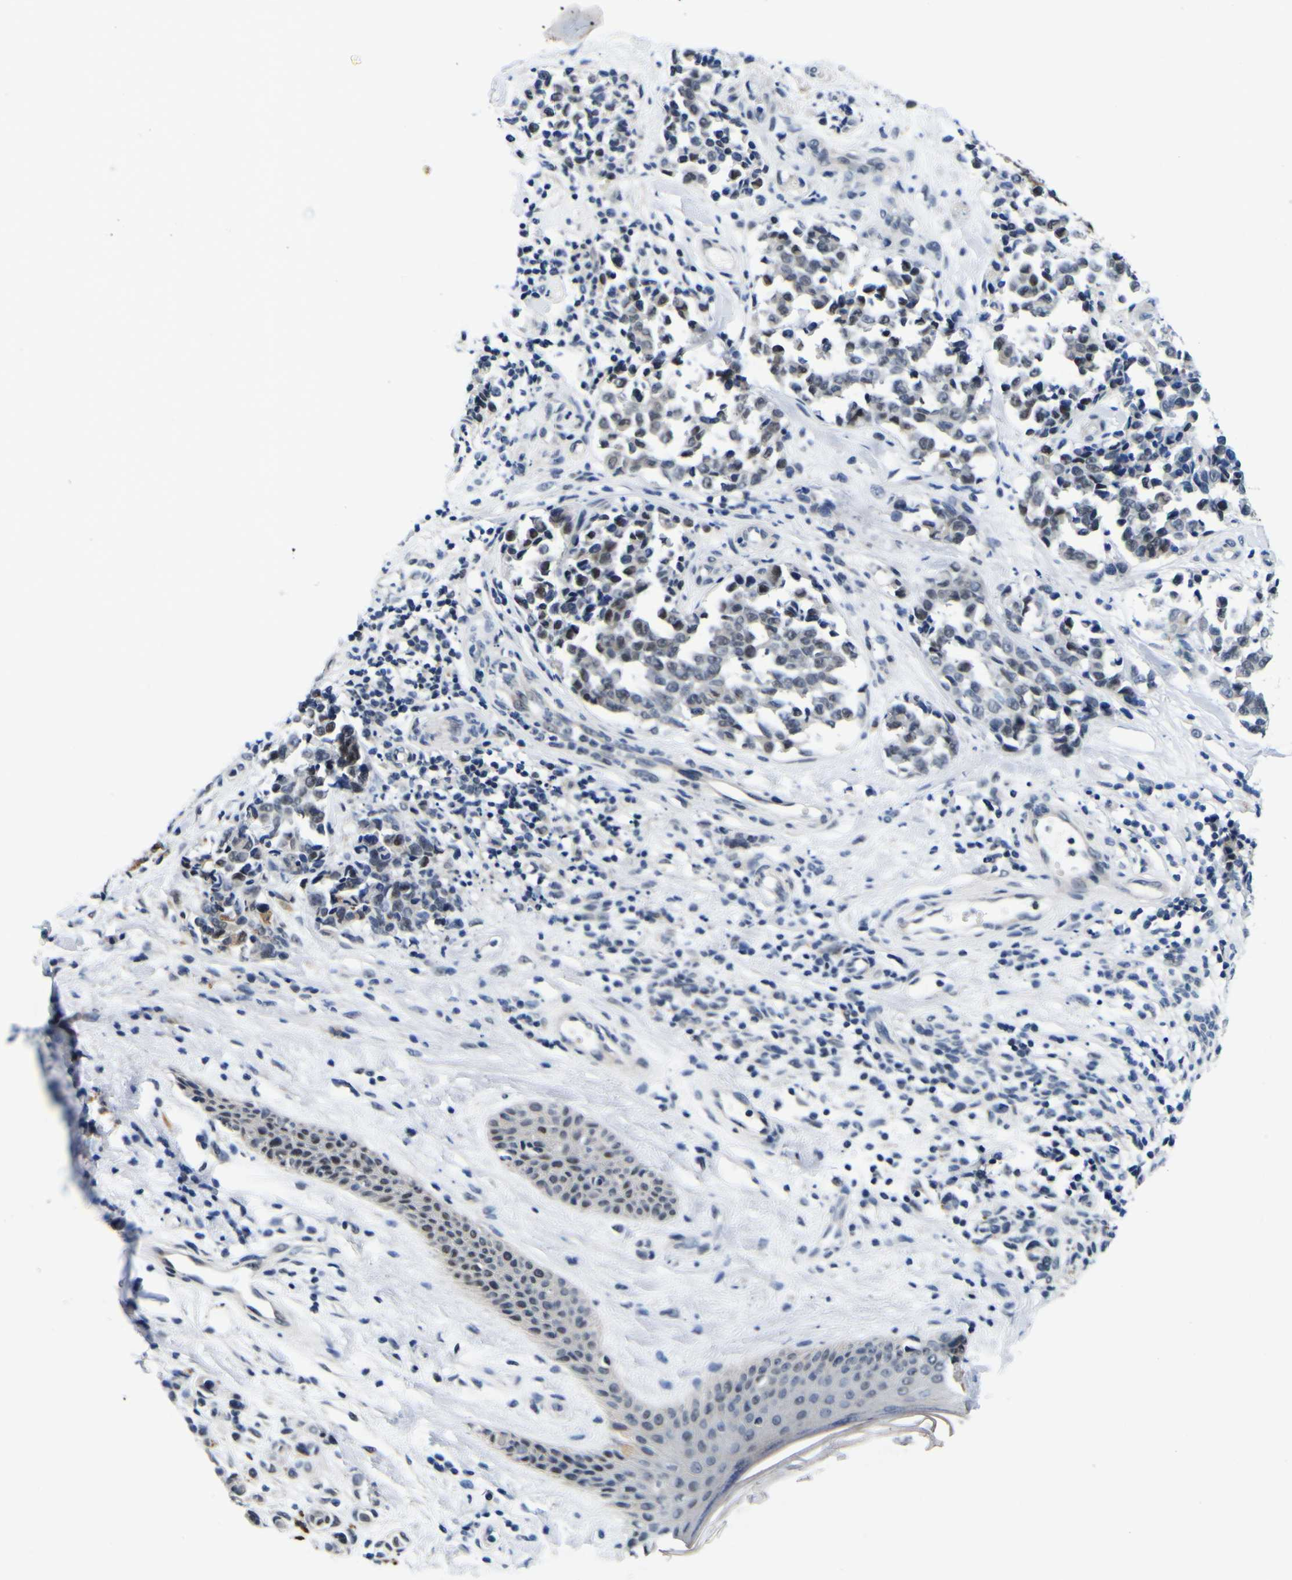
{"staining": {"intensity": "strong", "quantity": "<25%", "location": "nuclear"}, "tissue": "melanoma", "cell_type": "Tumor cells", "image_type": "cancer", "snomed": [{"axis": "morphology", "description": "Malignant melanoma, NOS"}, {"axis": "topography", "description": "Skin"}], "caption": "Immunohistochemistry (DAB) staining of malignant melanoma shows strong nuclear protein positivity in approximately <25% of tumor cells.", "gene": "CUL4B", "patient": {"sex": "female", "age": 64}}